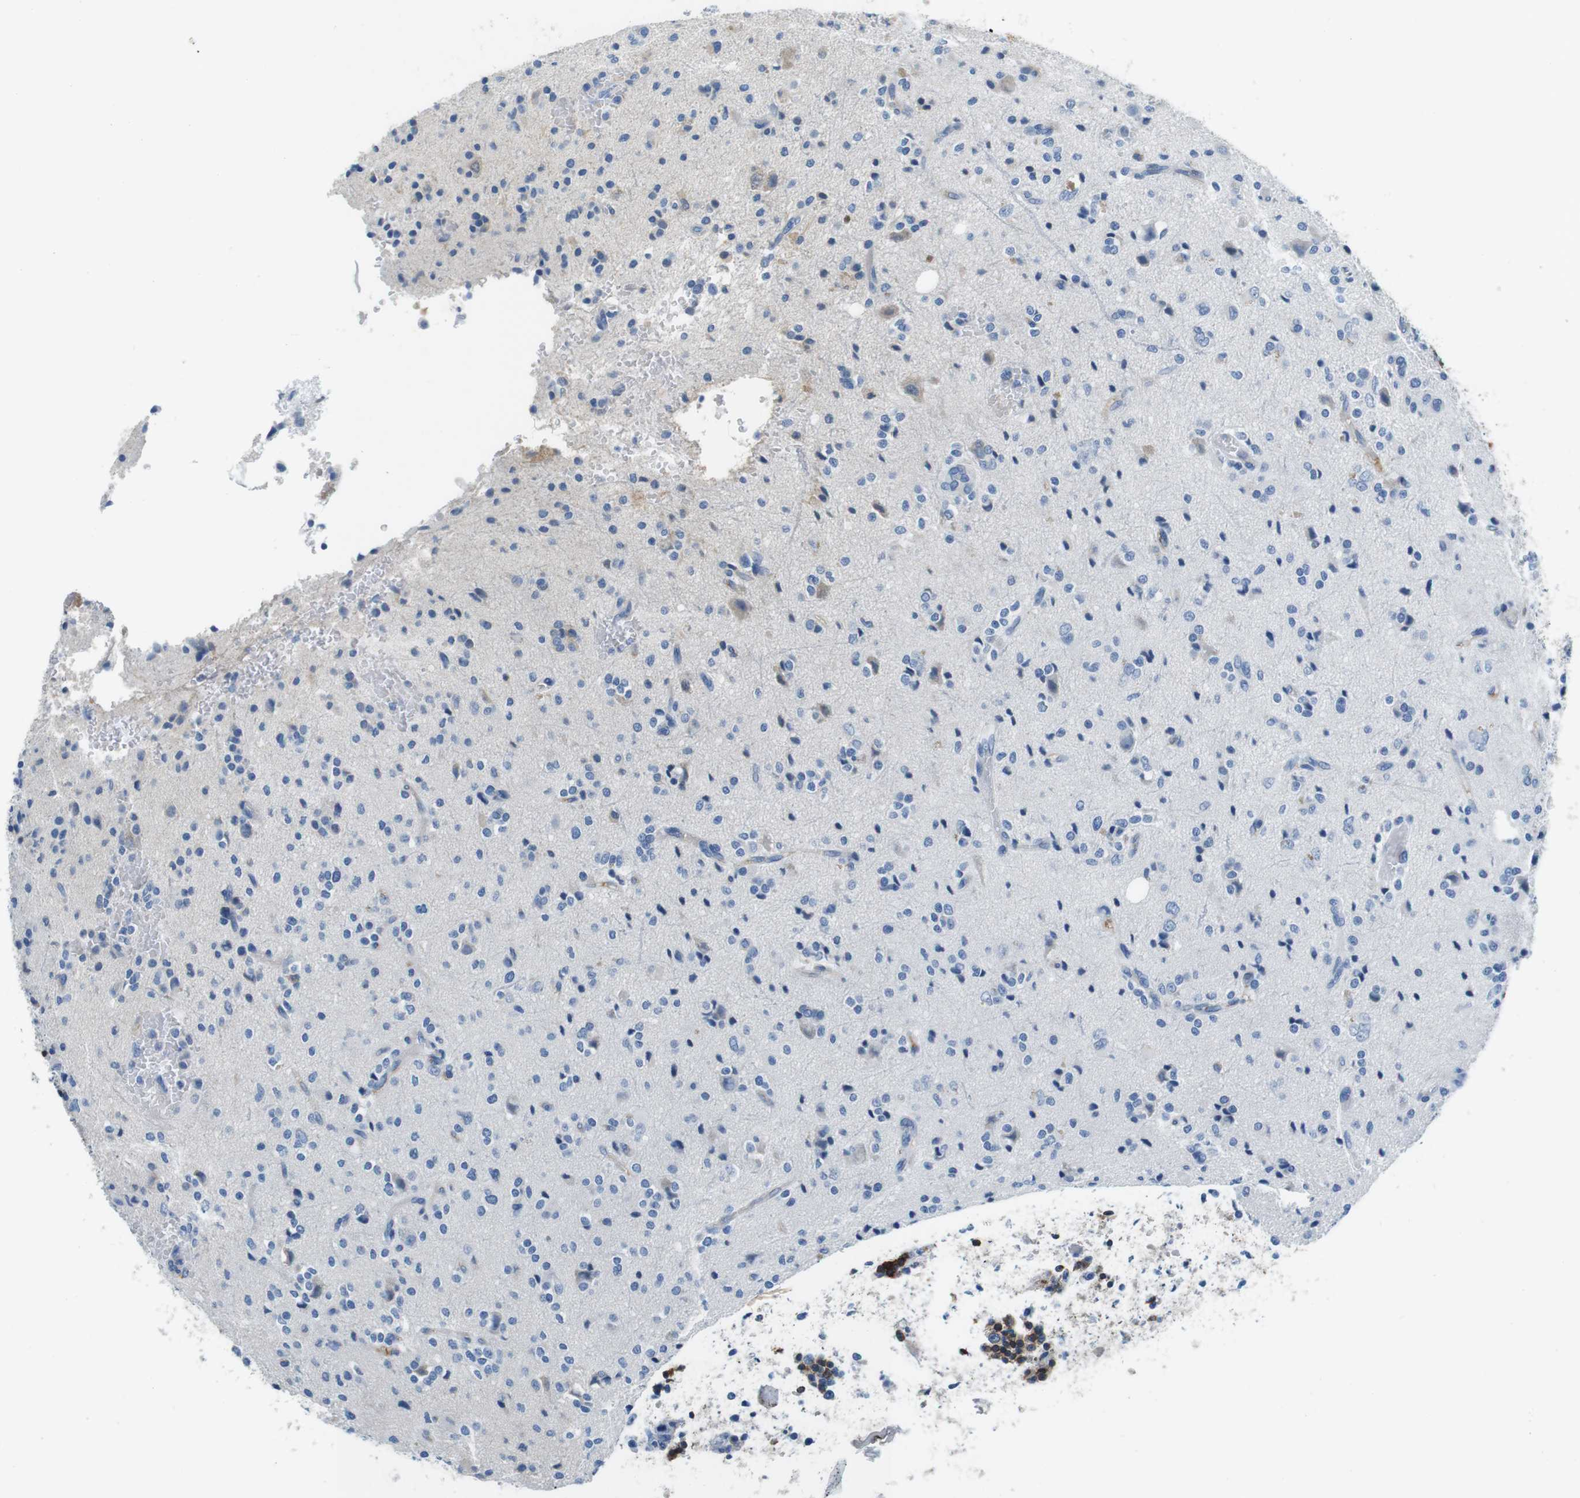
{"staining": {"intensity": "negative", "quantity": "none", "location": "none"}, "tissue": "glioma", "cell_type": "Tumor cells", "image_type": "cancer", "snomed": [{"axis": "morphology", "description": "Glioma, malignant, High grade"}, {"axis": "topography", "description": "Brain"}], "caption": "The photomicrograph exhibits no staining of tumor cells in glioma. The staining is performed using DAB (3,3'-diaminobenzidine) brown chromogen with nuclei counter-stained in using hematoxylin.", "gene": "IGHD", "patient": {"sex": "male", "age": 47}}